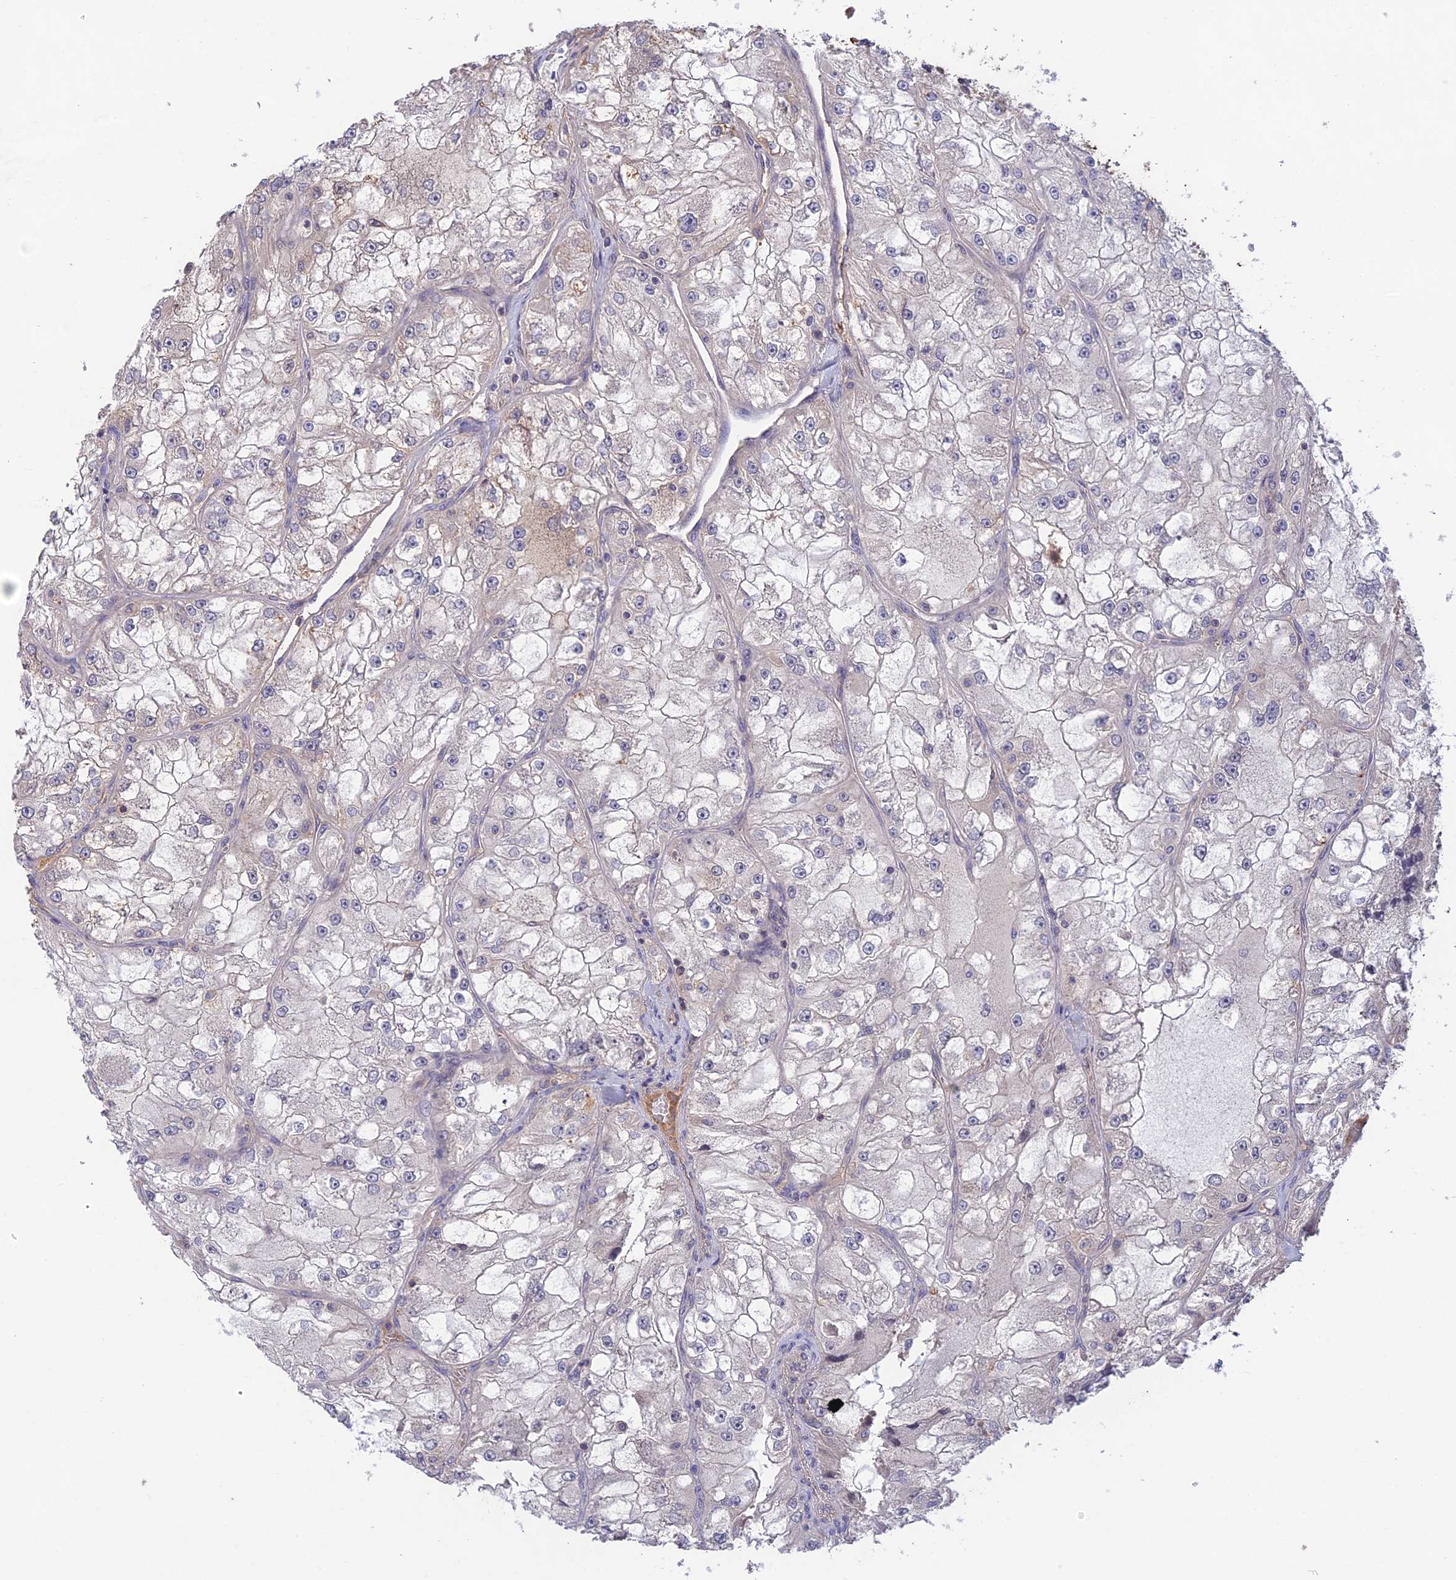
{"staining": {"intensity": "negative", "quantity": "none", "location": "none"}, "tissue": "renal cancer", "cell_type": "Tumor cells", "image_type": "cancer", "snomed": [{"axis": "morphology", "description": "Adenocarcinoma, NOS"}, {"axis": "topography", "description": "Kidney"}], "caption": "Tumor cells show no significant positivity in renal cancer.", "gene": "ADO", "patient": {"sex": "female", "age": 72}}